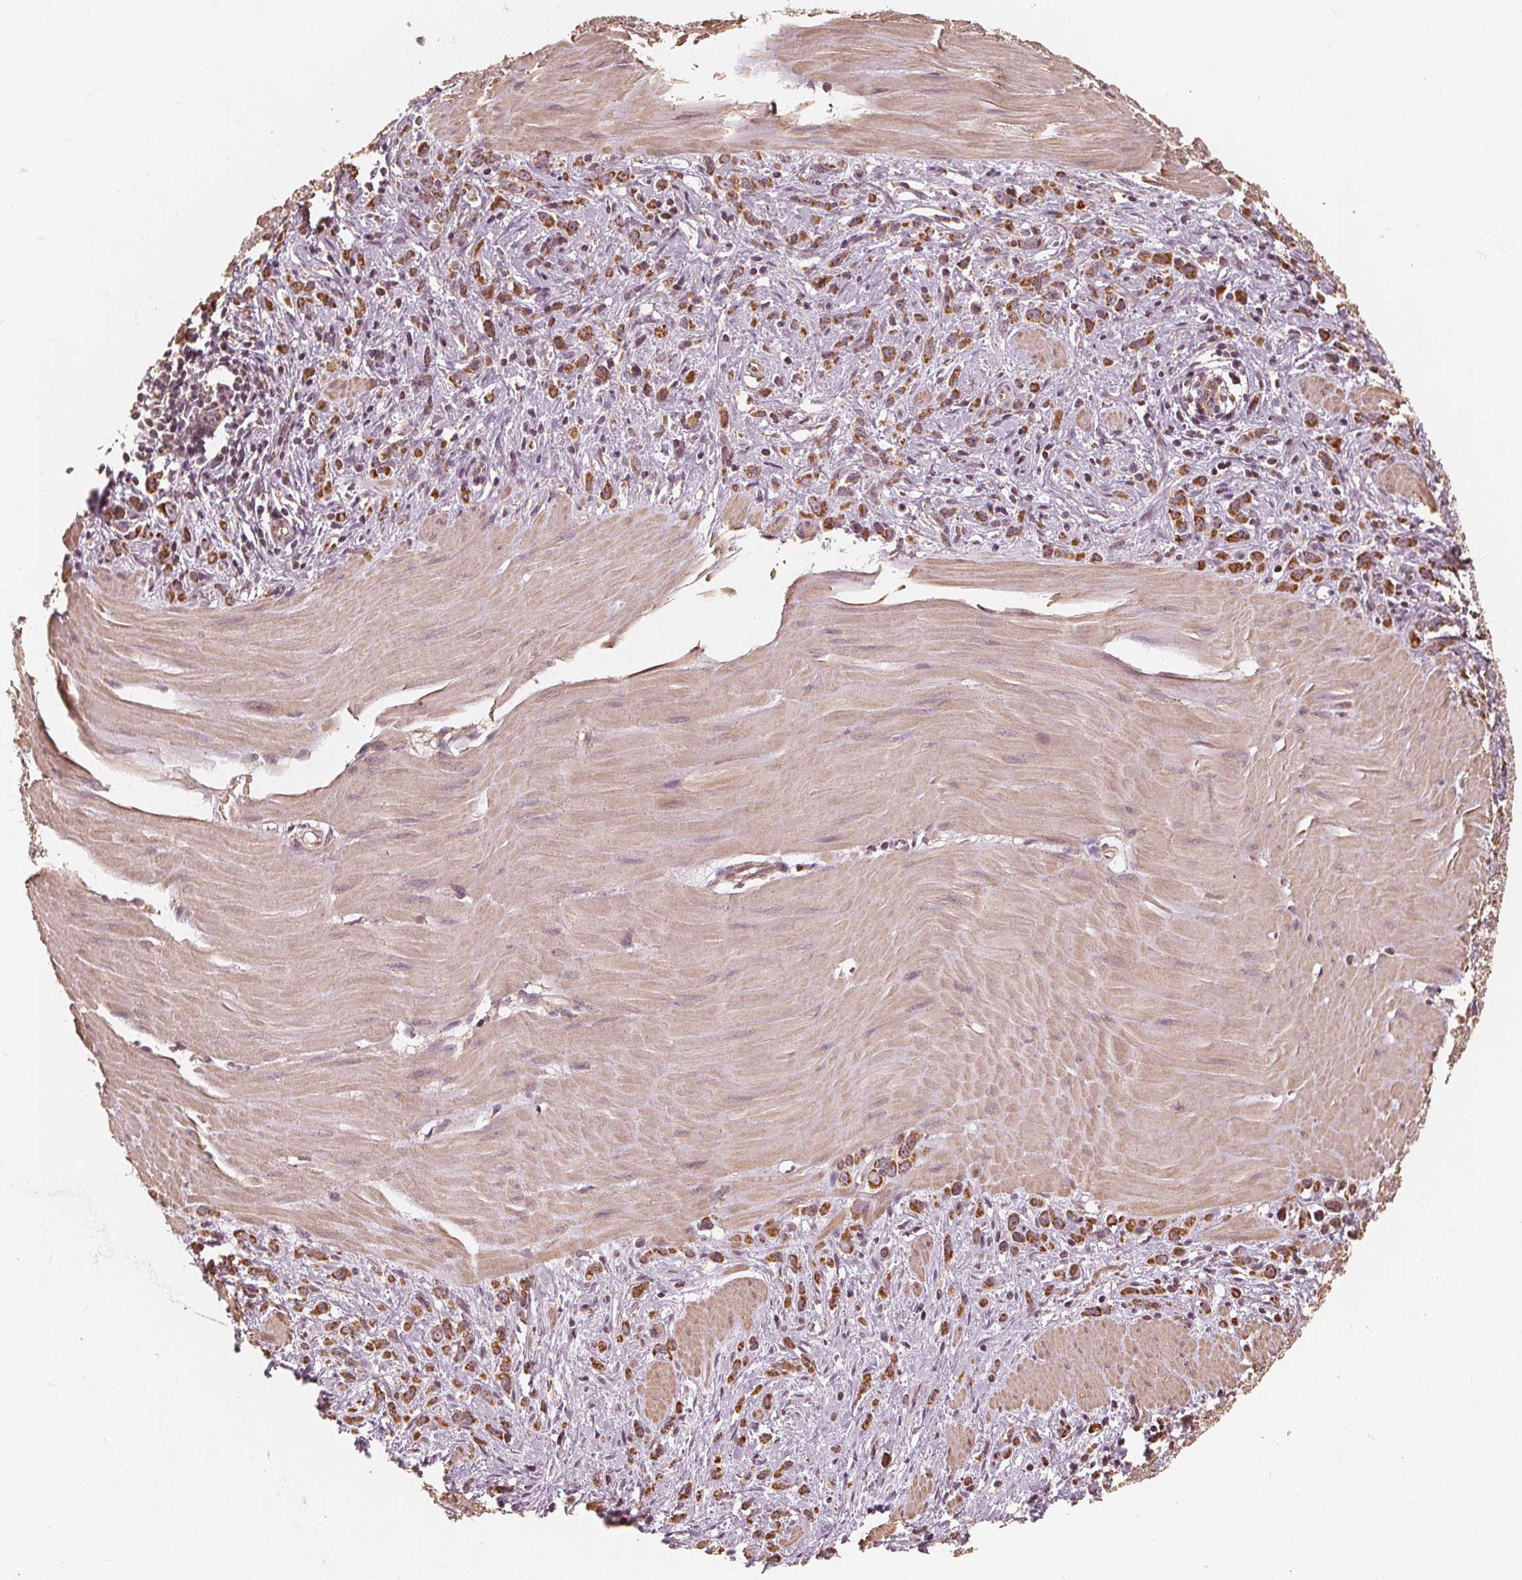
{"staining": {"intensity": "strong", "quantity": ">75%", "location": "cytoplasmic/membranous"}, "tissue": "stomach cancer", "cell_type": "Tumor cells", "image_type": "cancer", "snomed": [{"axis": "morphology", "description": "Adenocarcinoma, NOS"}, {"axis": "topography", "description": "Stomach"}], "caption": "Stomach cancer (adenocarcinoma) stained with DAB (3,3'-diaminobenzidine) IHC demonstrates high levels of strong cytoplasmic/membranous positivity in about >75% of tumor cells.", "gene": "PEX26", "patient": {"sex": "male", "age": 47}}